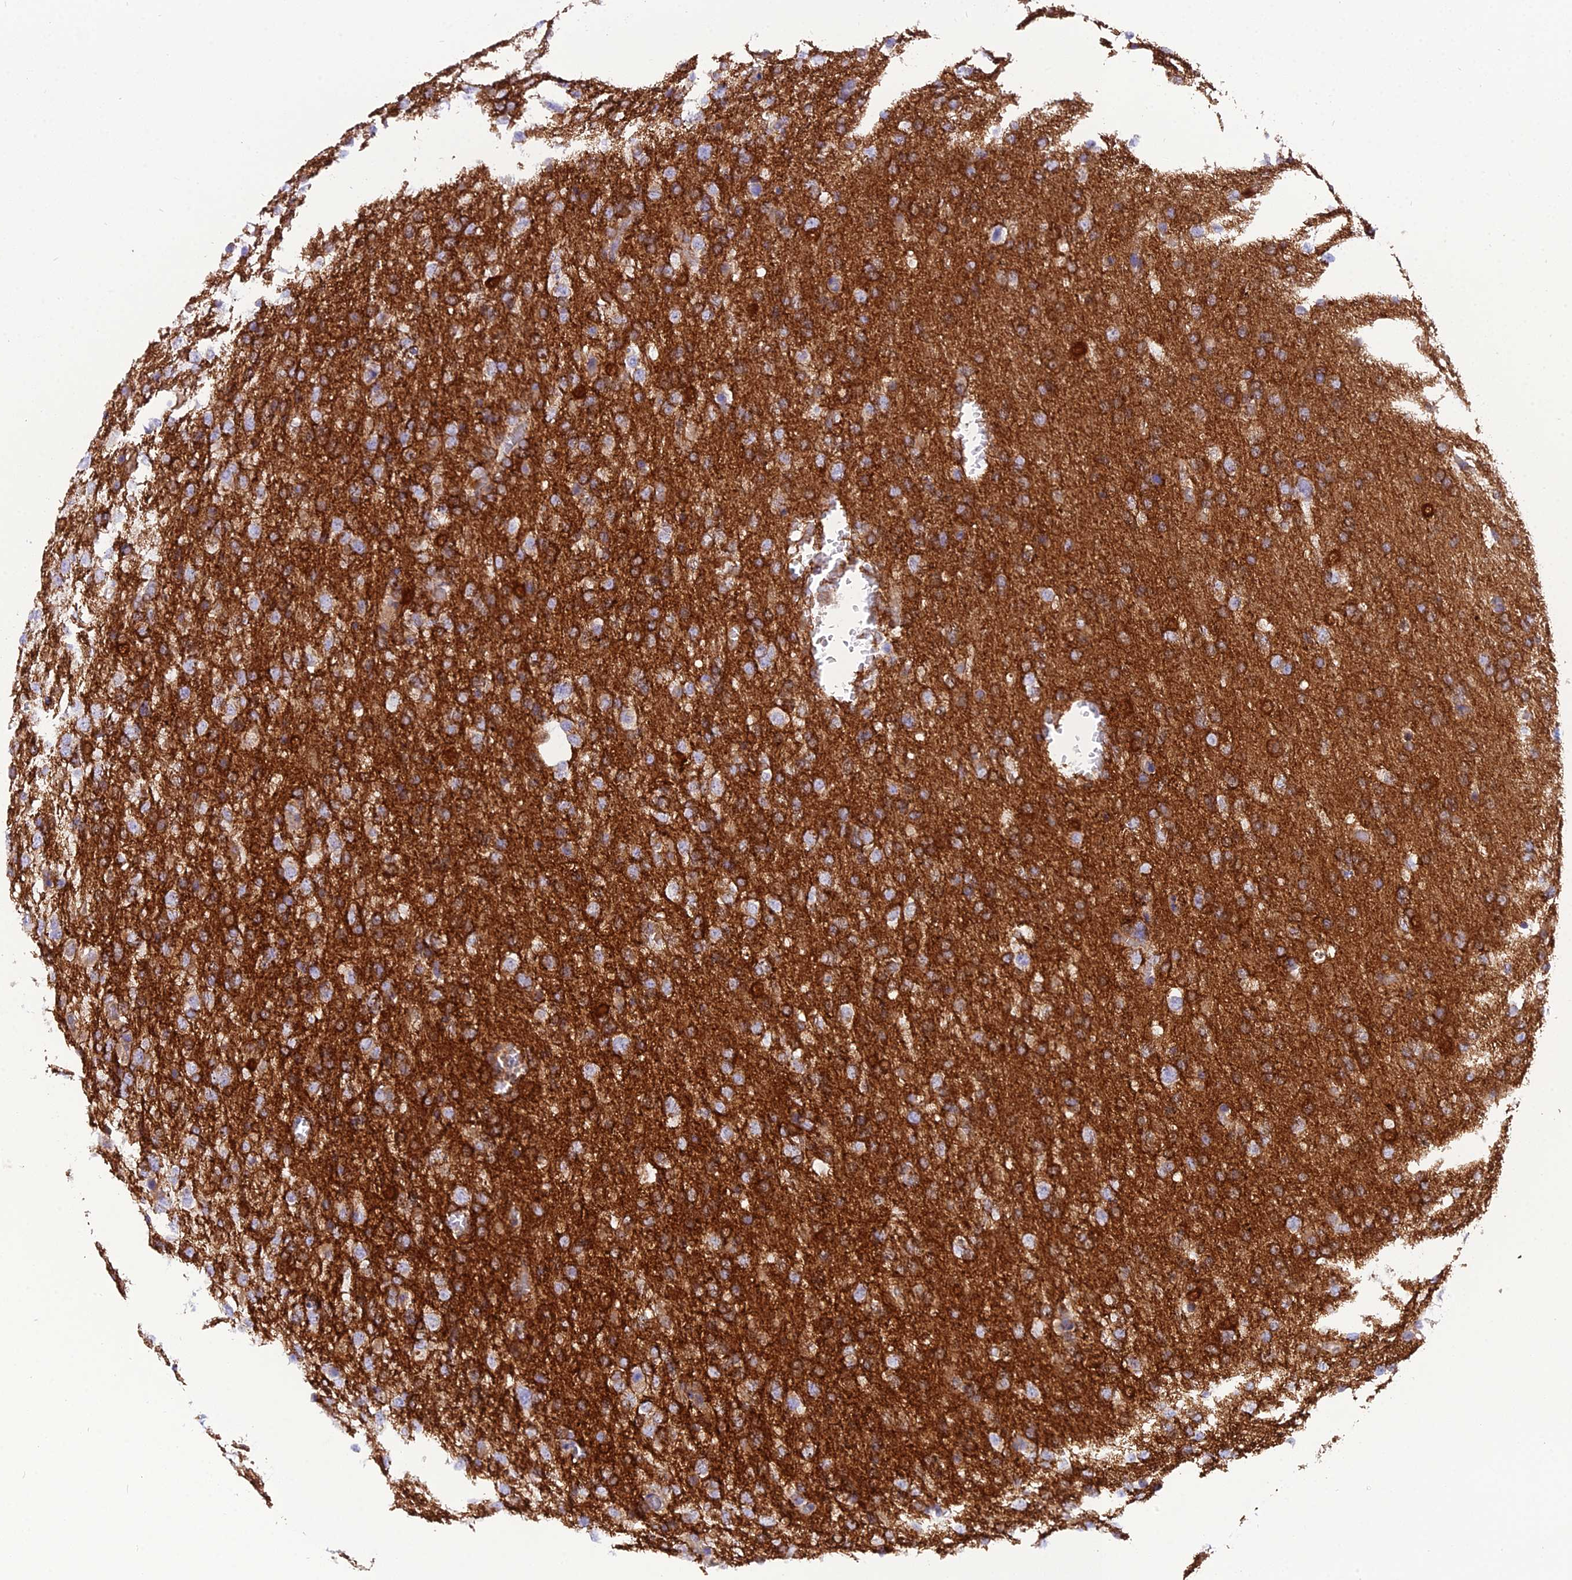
{"staining": {"intensity": "moderate", "quantity": "<25%", "location": "cytoplasmic/membranous"}, "tissue": "glioma", "cell_type": "Tumor cells", "image_type": "cancer", "snomed": [{"axis": "morphology", "description": "Glioma, malignant, High grade"}, {"axis": "topography", "description": "Brain"}], "caption": "Immunohistochemical staining of human malignant glioma (high-grade) exhibits low levels of moderate cytoplasmic/membranous protein positivity in about <25% of tumor cells.", "gene": "GPD1", "patient": {"sex": "female", "age": 74}}